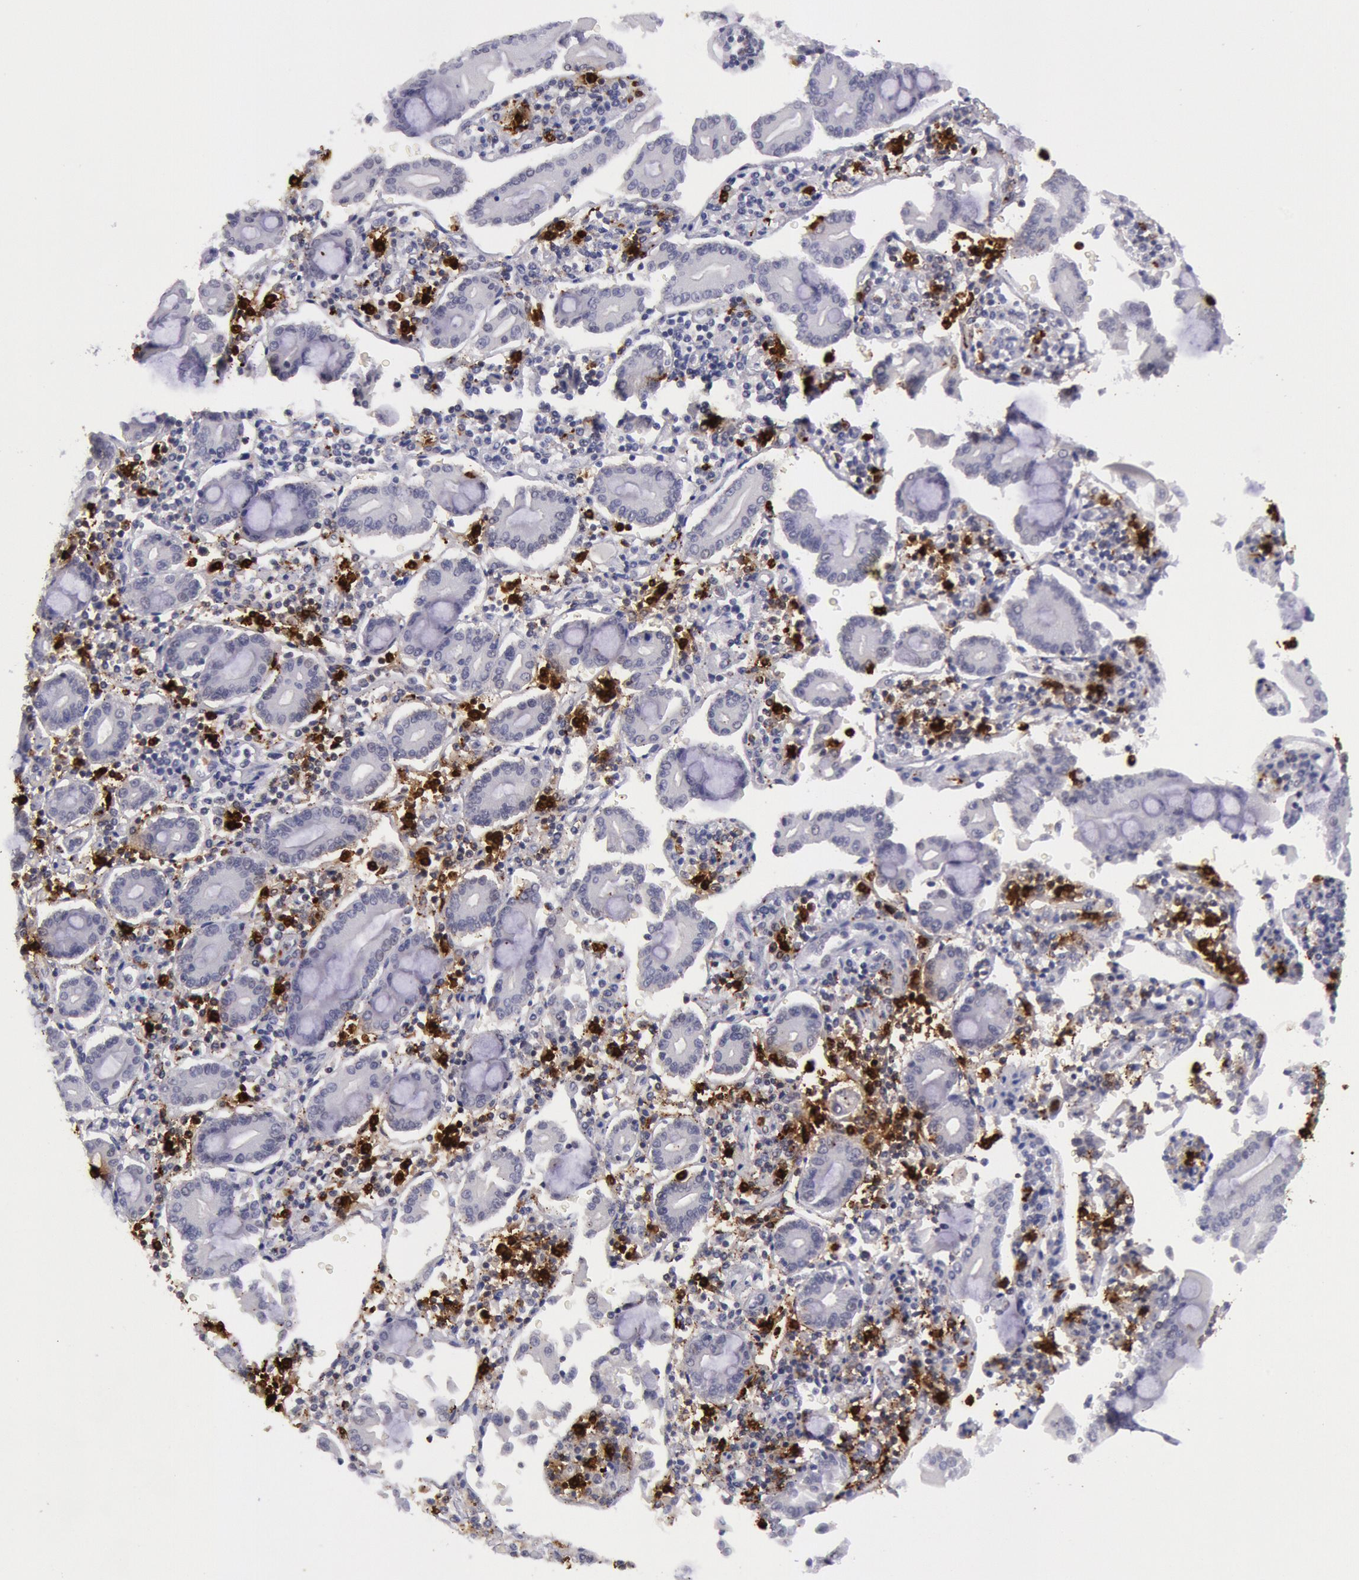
{"staining": {"intensity": "negative", "quantity": "none", "location": "none"}, "tissue": "pancreatic cancer", "cell_type": "Tumor cells", "image_type": "cancer", "snomed": [{"axis": "morphology", "description": "Adenocarcinoma, NOS"}, {"axis": "topography", "description": "Pancreas"}], "caption": "Tumor cells show no significant staining in adenocarcinoma (pancreatic).", "gene": "KDM6A", "patient": {"sex": "female", "age": 57}}